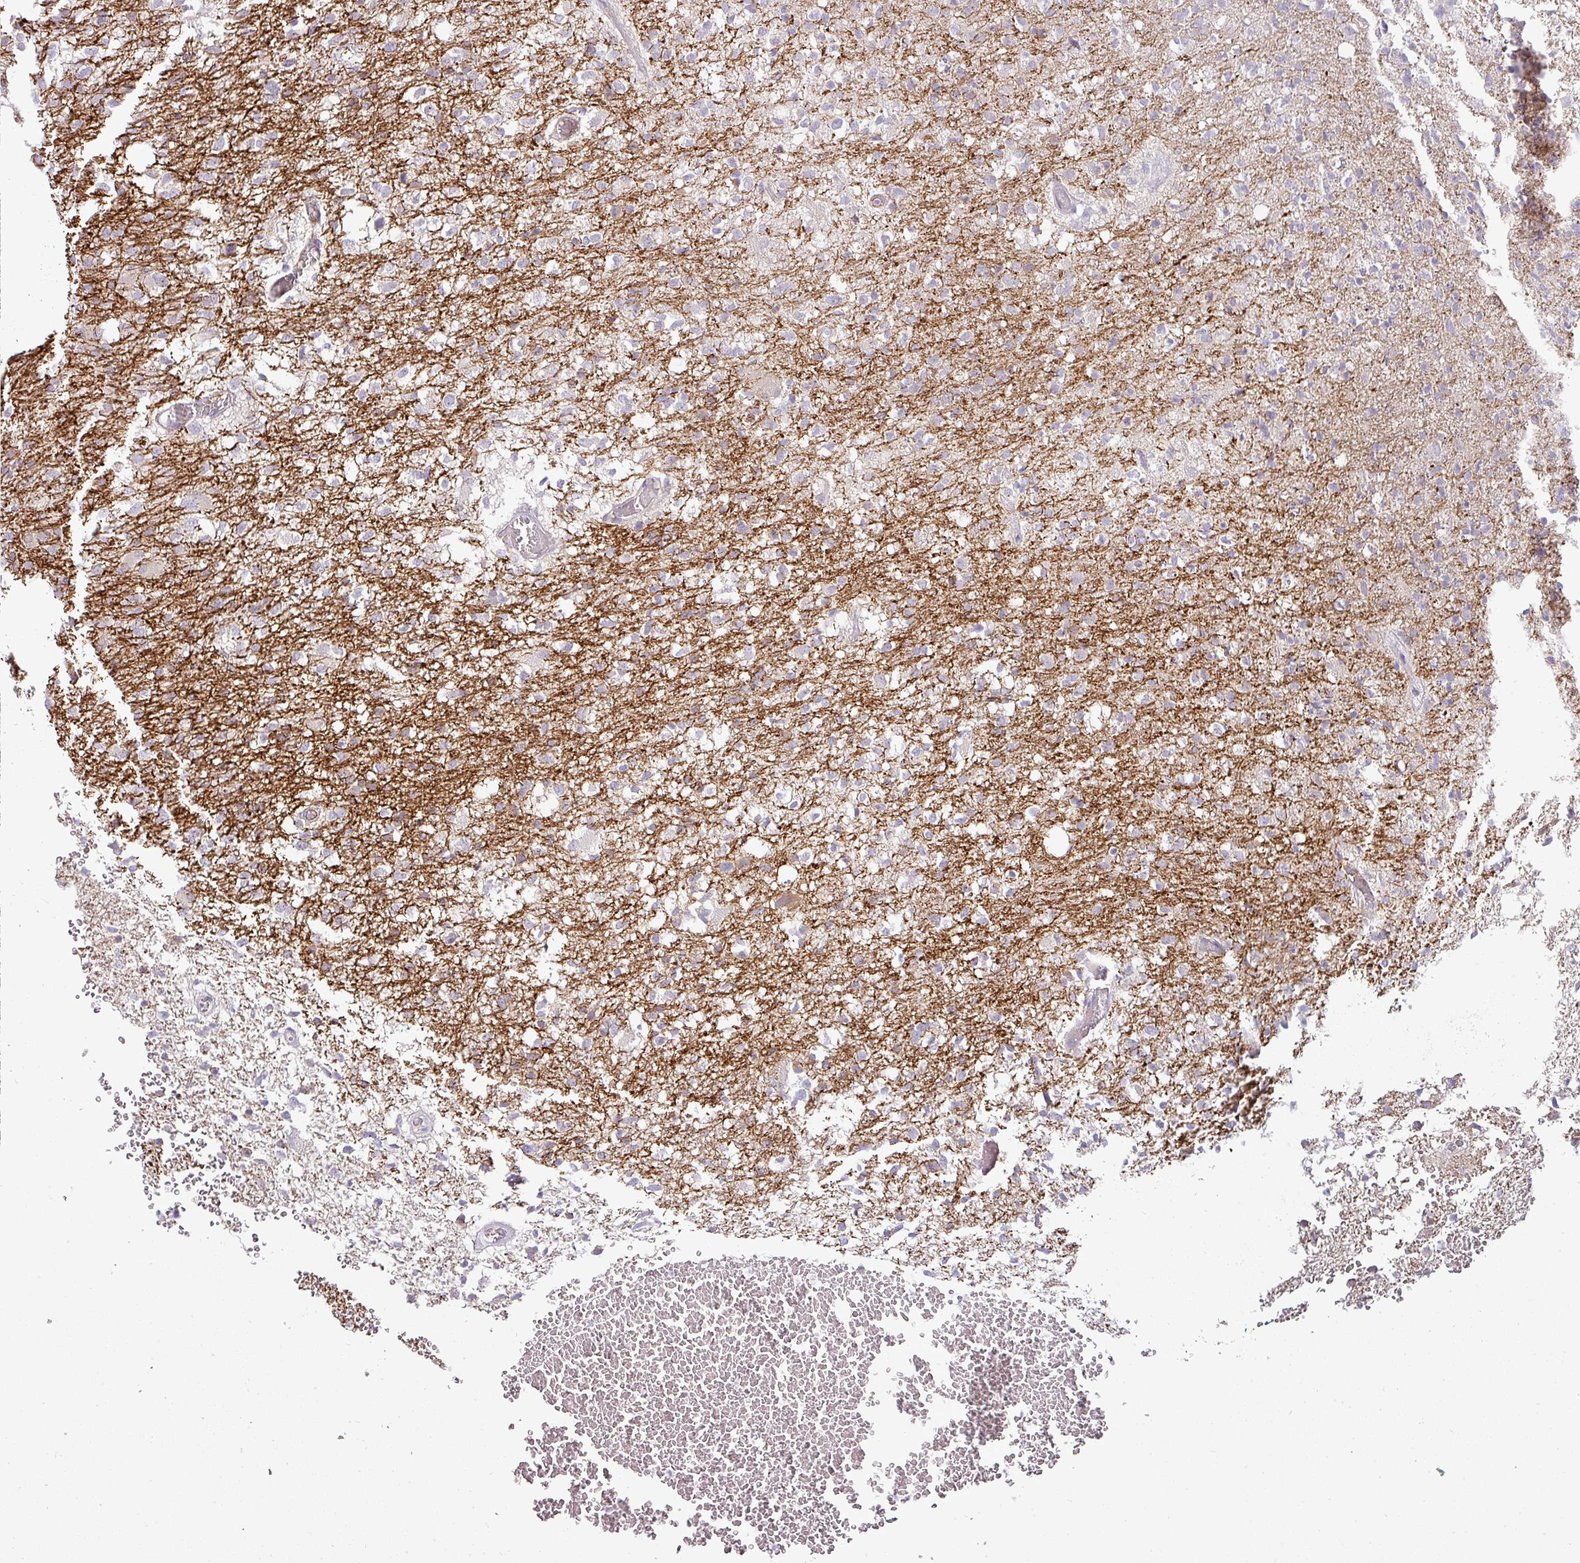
{"staining": {"intensity": "negative", "quantity": "none", "location": "none"}, "tissue": "glioma", "cell_type": "Tumor cells", "image_type": "cancer", "snomed": [{"axis": "morphology", "description": "Glioma, malignant, High grade"}, {"axis": "topography", "description": "Brain"}], "caption": "Image shows no protein positivity in tumor cells of glioma tissue.", "gene": "APOM", "patient": {"sex": "female", "age": 74}}